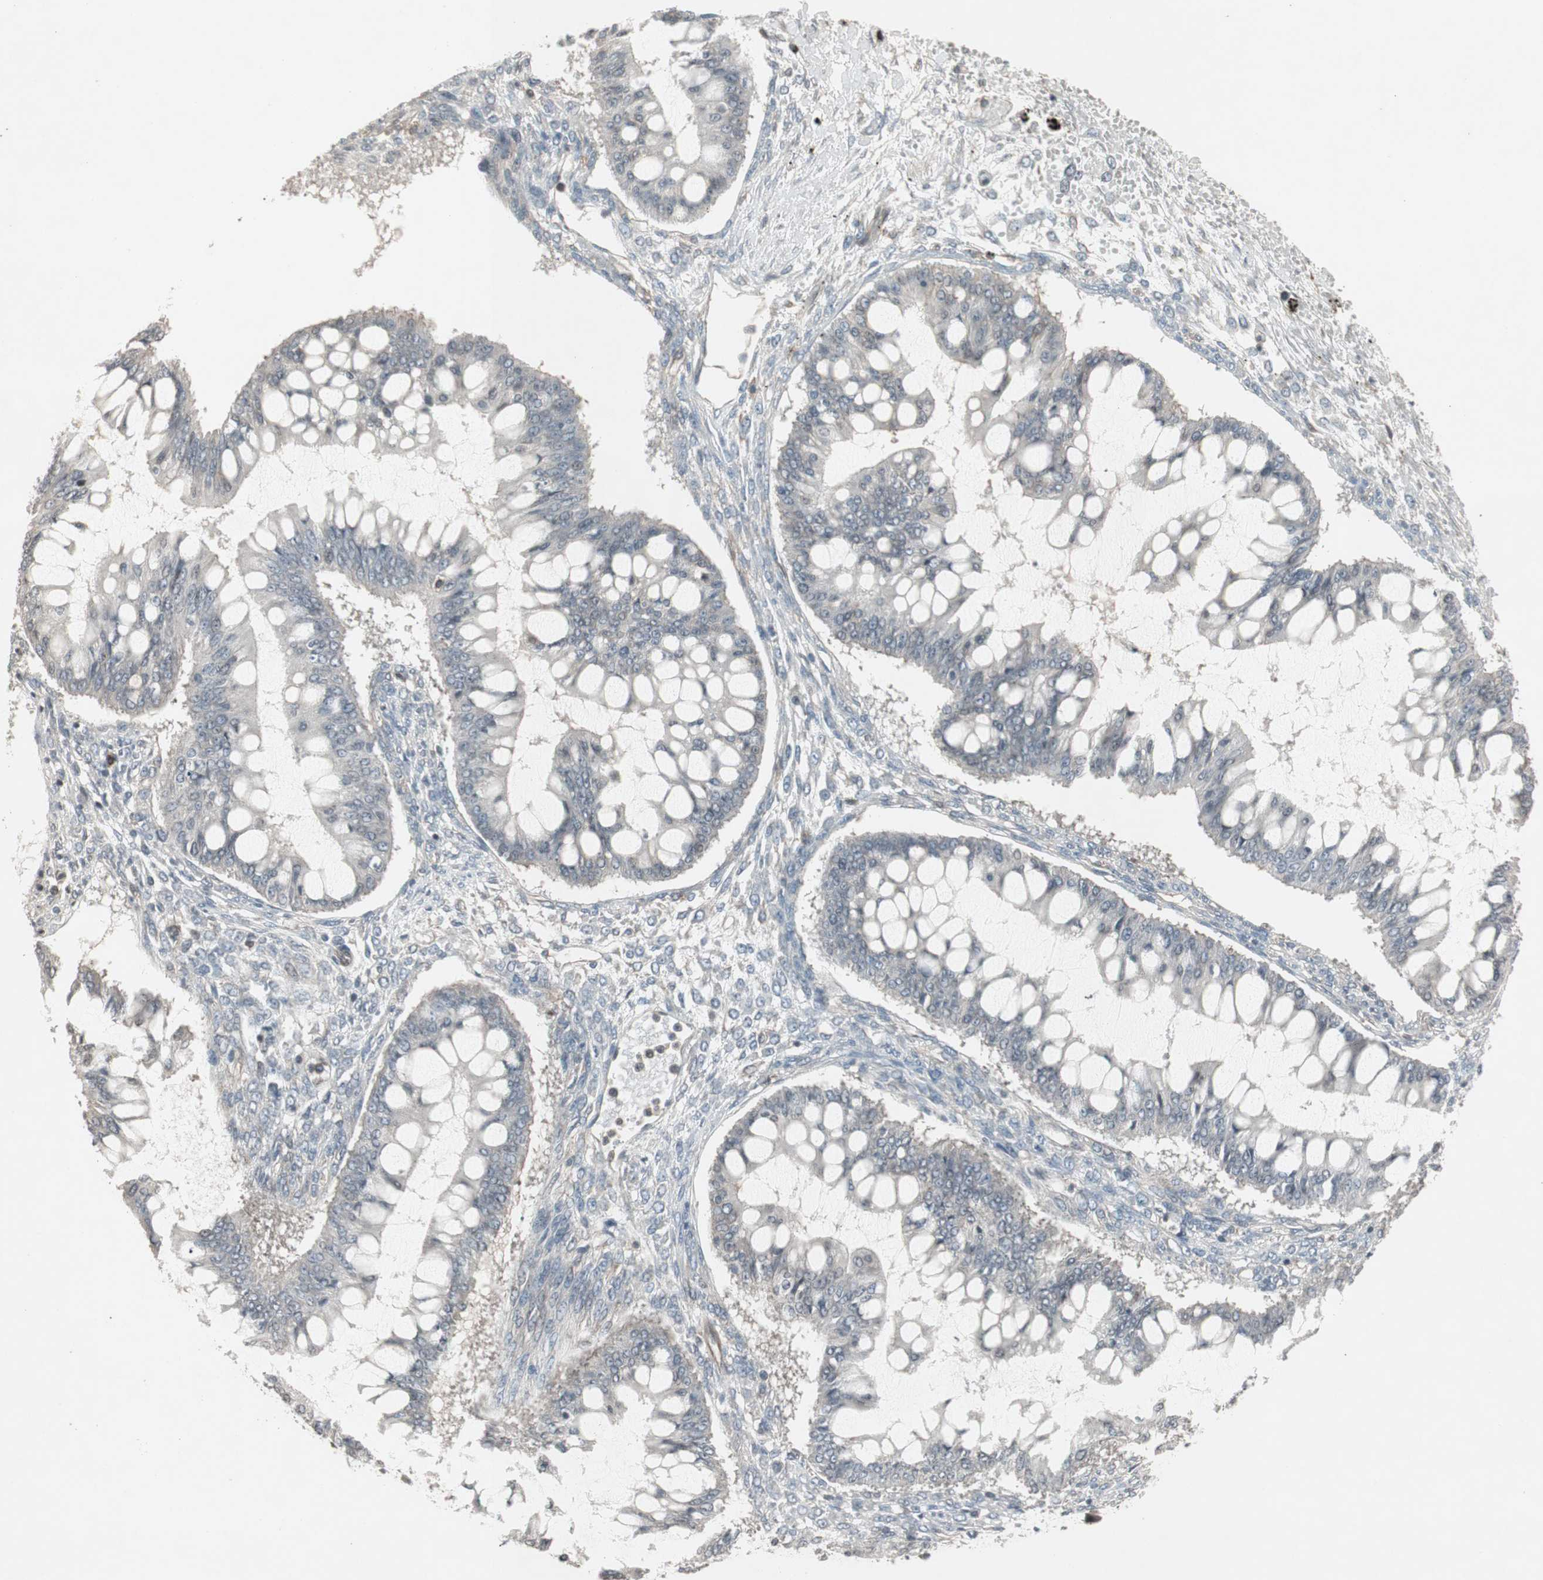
{"staining": {"intensity": "negative", "quantity": "none", "location": "none"}, "tissue": "ovarian cancer", "cell_type": "Tumor cells", "image_type": "cancer", "snomed": [{"axis": "morphology", "description": "Cystadenocarcinoma, mucinous, NOS"}, {"axis": "topography", "description": "Ovary"}], "caption": "Ovarian mucinous cystadenocarcinoma was stained to show a protein in brown. There is no significant positivity in tumor cells.", "gene": "ARHGEF1", "patient": {"sex": "female", "age": 73}}